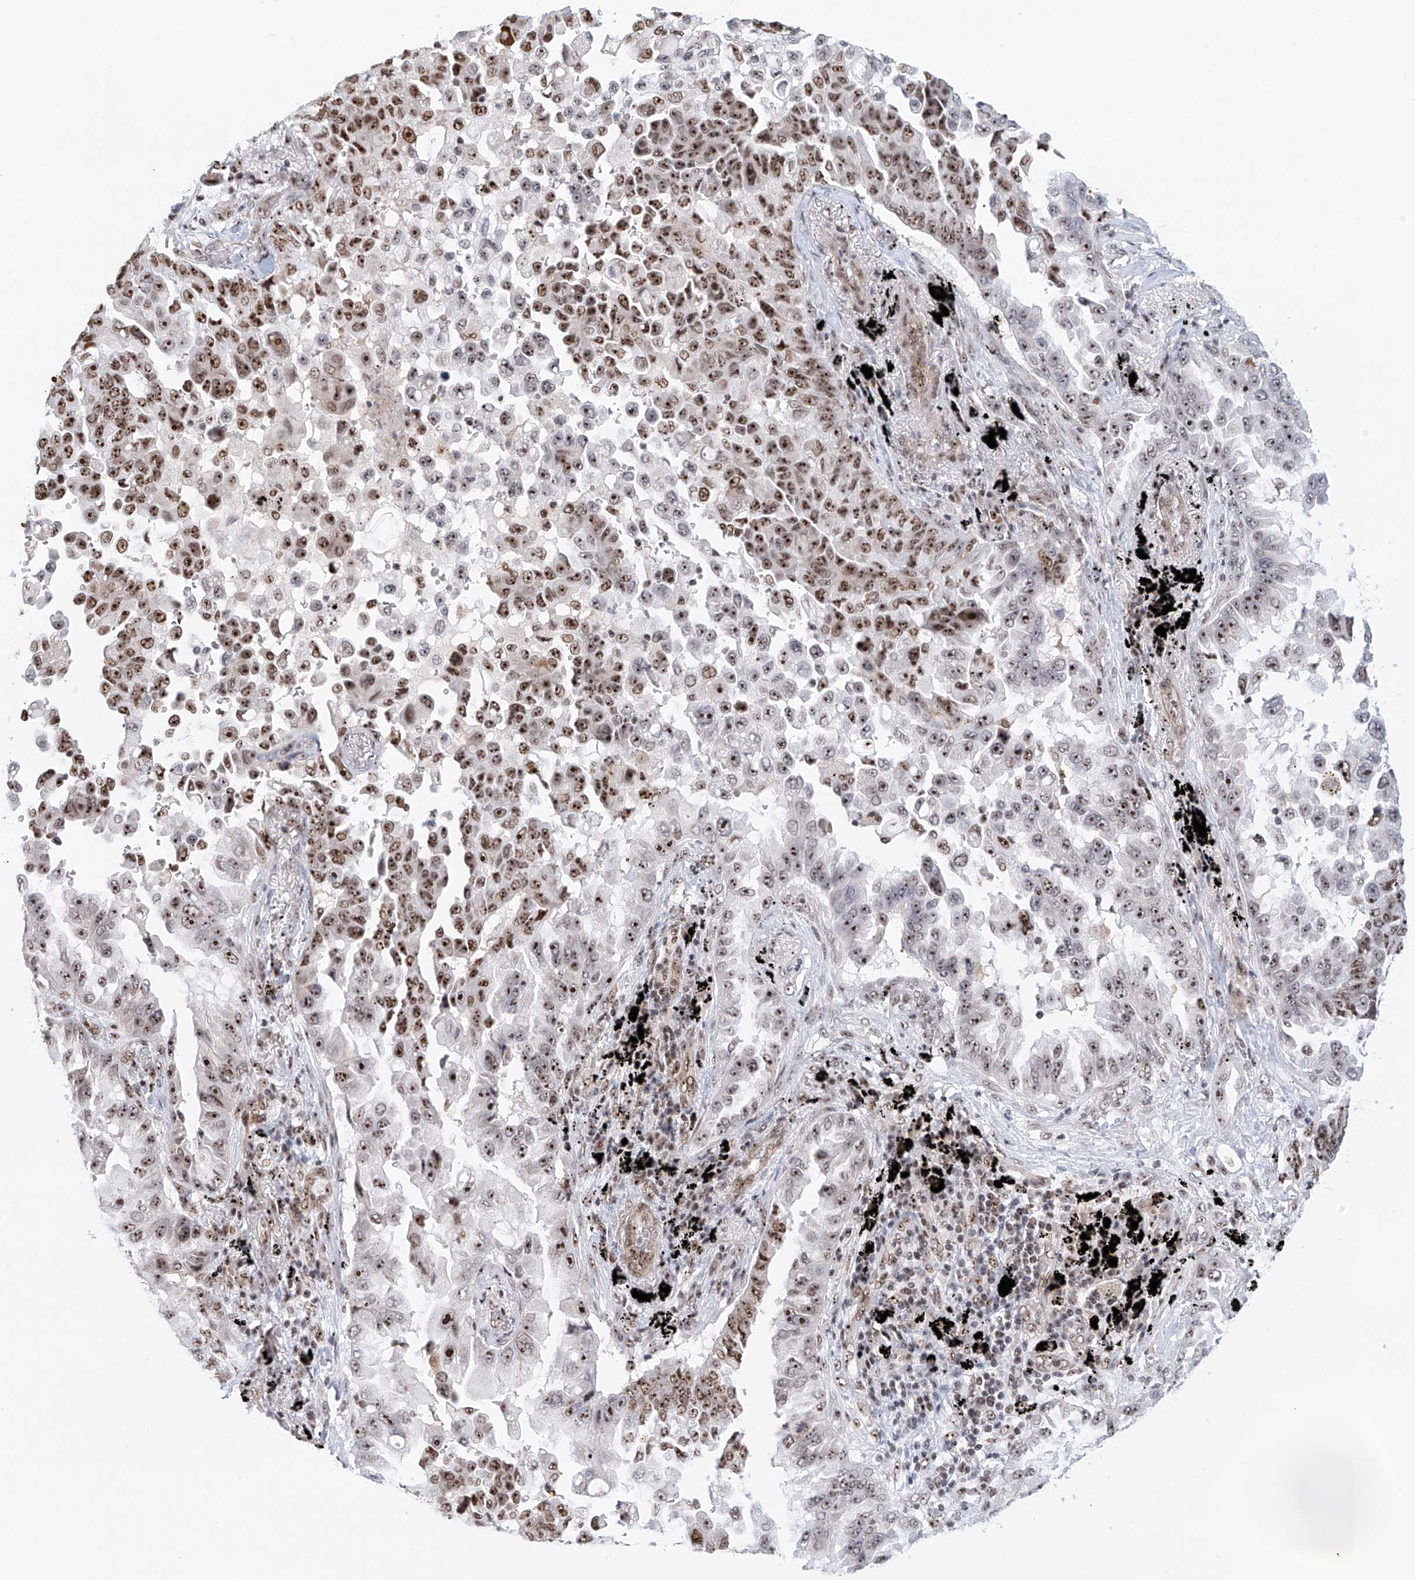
{"staining": {"intensity": "strong", "quantity": ">75%", "location": "nuclear"}, "tissue": "lung cancer", "cell_type": "Tumor cells", "image_type": "cancer", "snomed": [{"axis": "morphology", "description": "Adenocarcinoma, NOS"}, {"axis": "topography", "description": "Lung"}], "caption": "This is an image of immunohistochemistry staining of adenocarcinoma (lung), which shows strong expression in the nuclear of tumor cells.", "gene": "PRUNE2", "patient": {"sex": "female", "age": 67}}